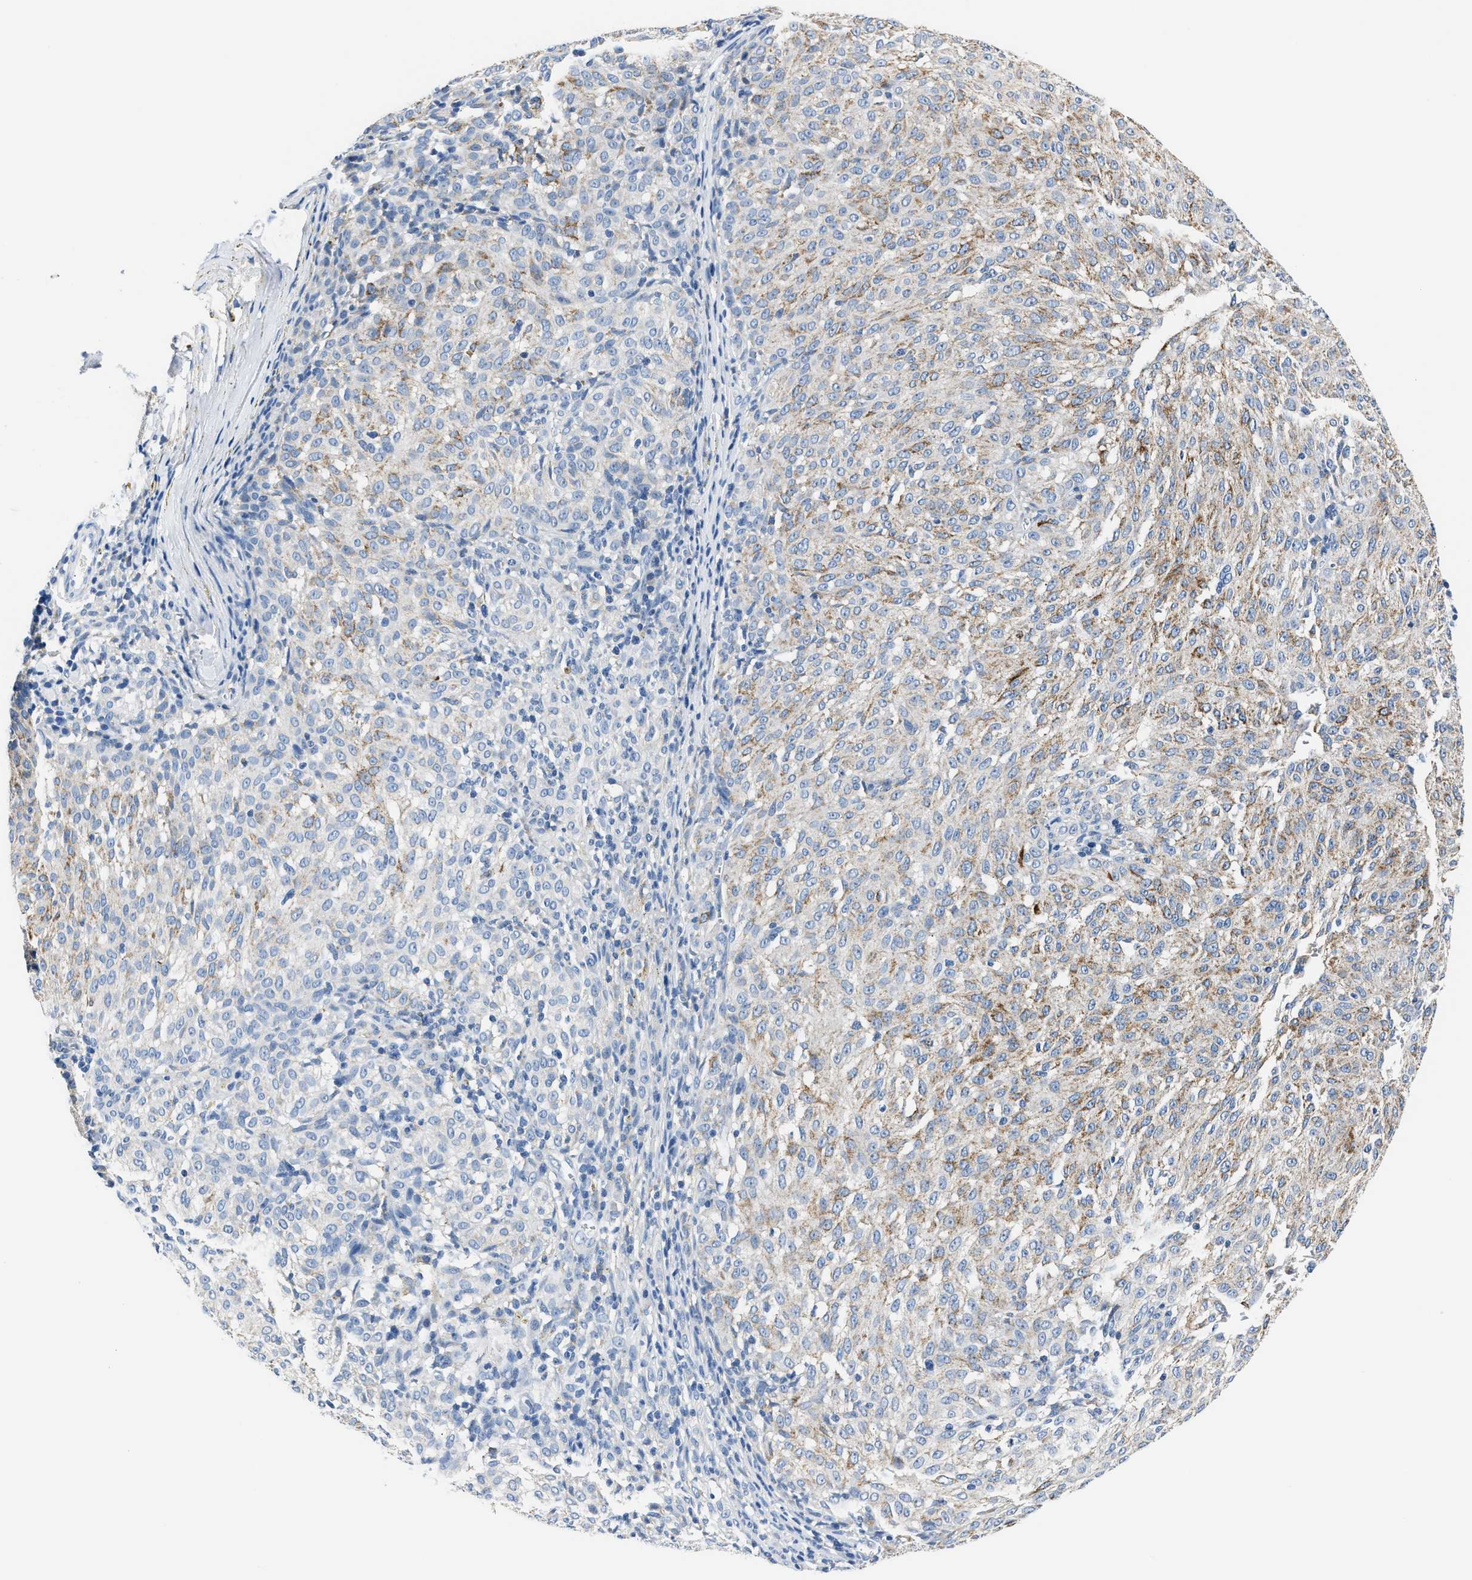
{"staining": {"intensity": "strong", "quantity": "25%-75%", "location": "cytoplasmic/membranous"}, "tissue": "melanoma", "cell_type": "Tumor cells", "image_type": "cancer", "snomed": [{"axis": "morphology", "description": "Malignant melanoma, NOS"}, {"axis": "topography", "description": "Skin"}], "caption": "Protein expression analysis of malignant melanoma exhibits strong cytoplasmic/membranous staining in about 25%-75% of tumor cells.", "gene": "AMACR", "patient": {"sex": "female", "age": 72}}